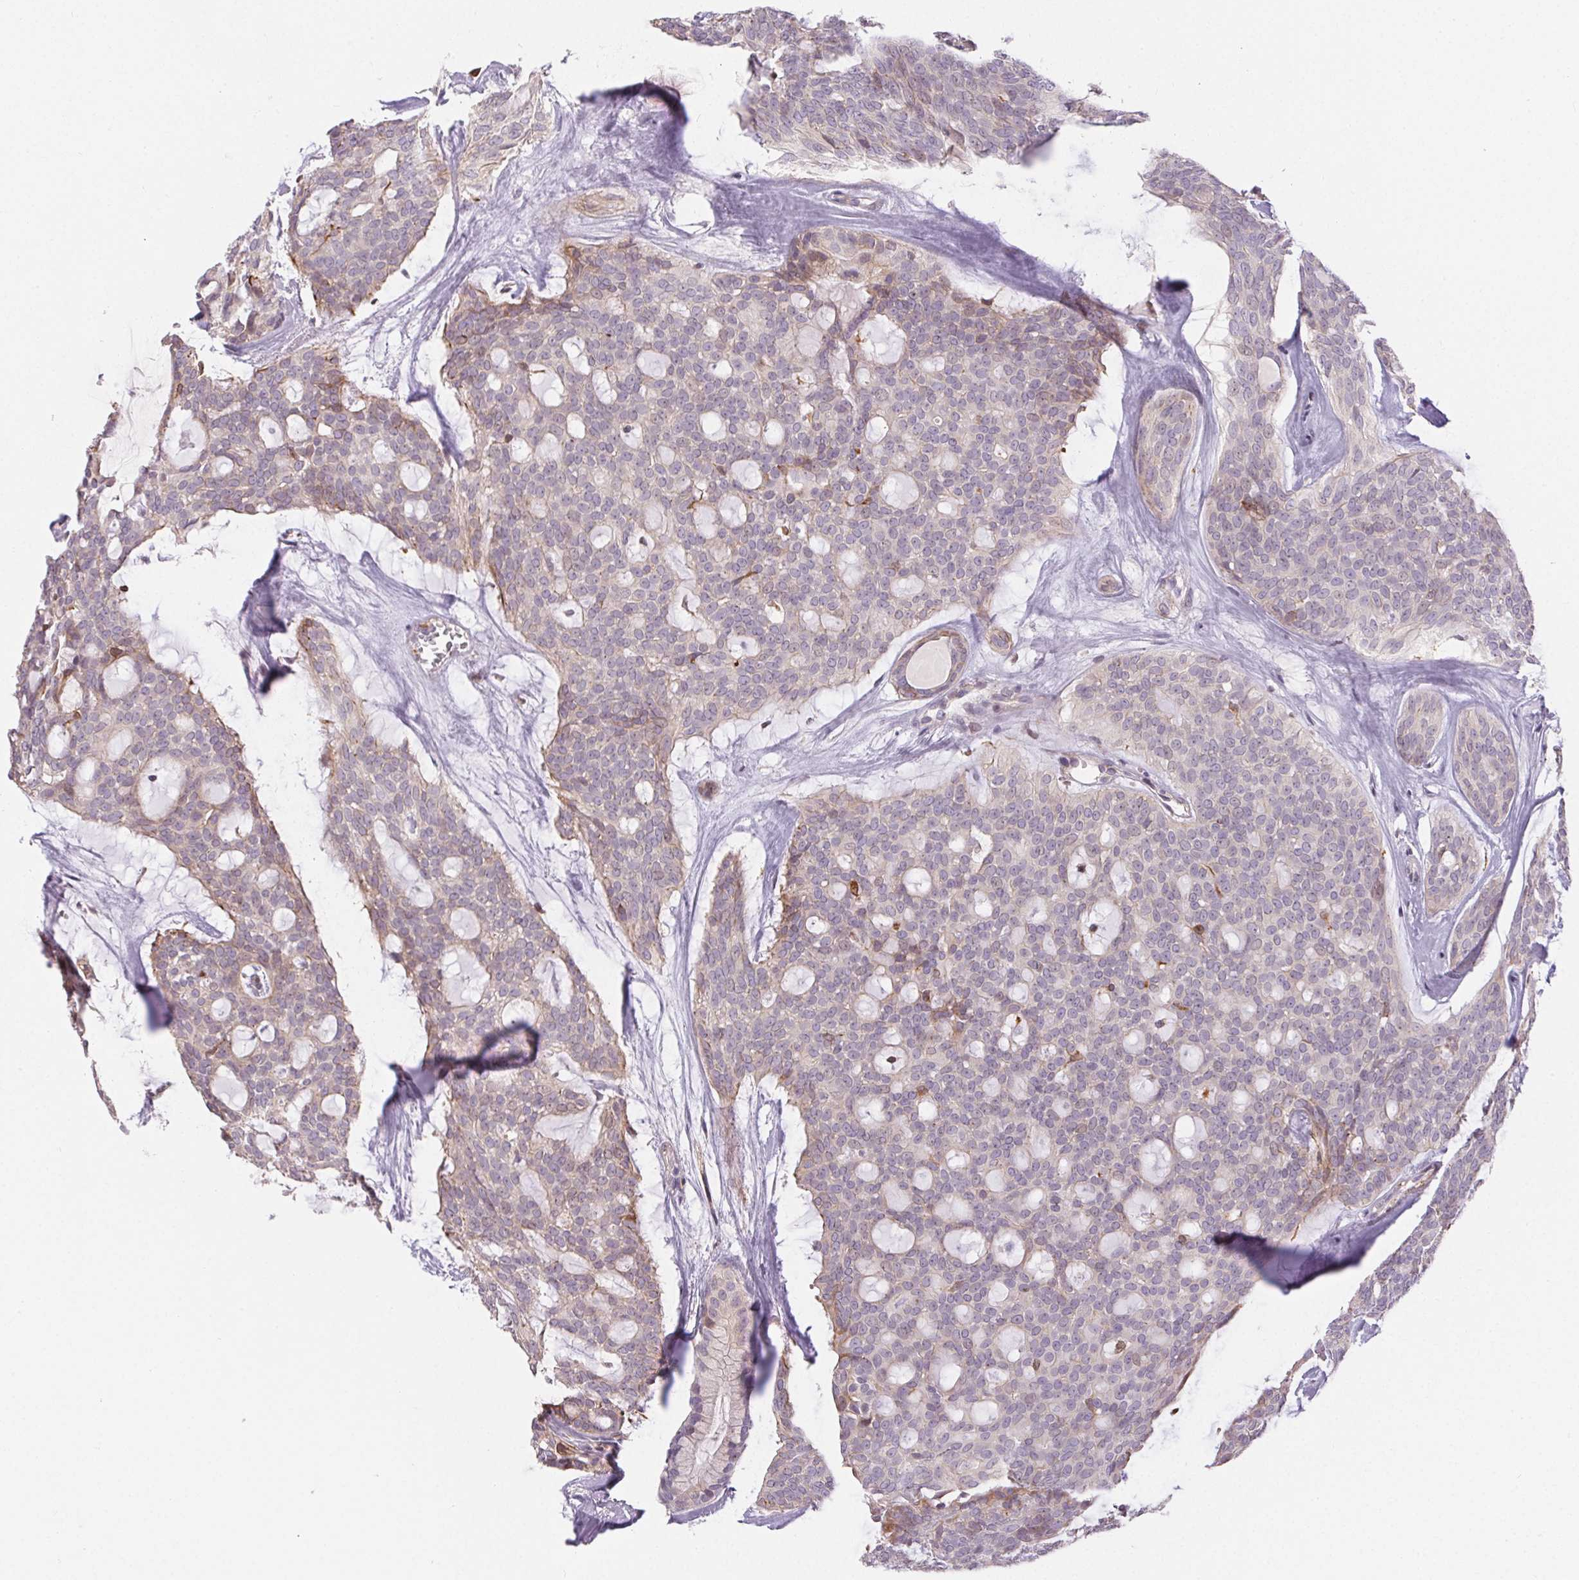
{"staining": {"intensity": "weak", "quantity": "<25%", "location": "cytoplasmic/membranous"}, "tissue": "head and neck cancer", "cell_type": "Tumor cells", "image_type": "cancer", "snomed": [{"axis": "morphology", "description": "Adenocarcinoma, NOS"}, {"axis": "topography", "description": "Head-Neck"}], "caption": "Immunohistochemistry (IHC) image of human adenocarcinoma (head and neck) stained for a protein (brown), which demonstrates no expression in tumor cells.", "gene": "RPGRIP1", "patient": {"sex": "male", "age": 66}}